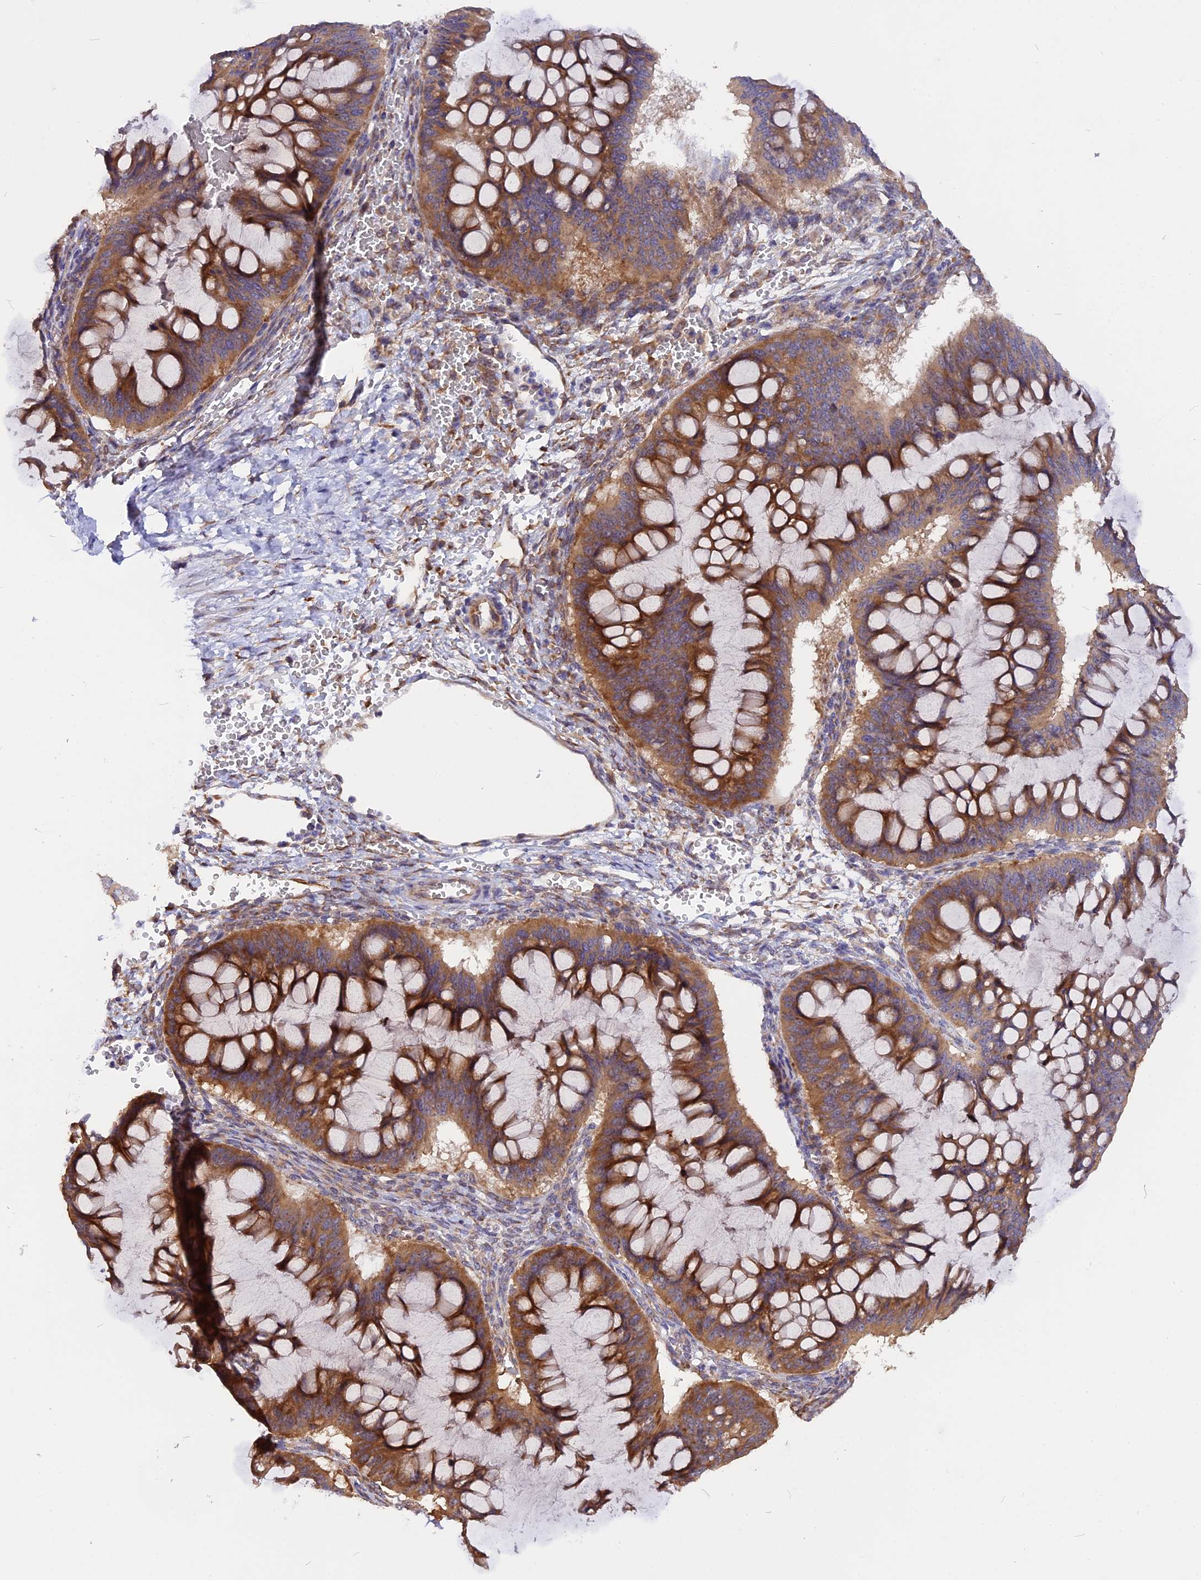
{"staining": {"intensity": "strong", "quantity": ">75%", "location": "cytoplasmic/membranous"}, "tissue": "ovarian cancer", "cell_type": "Tumor cells", "image_type": "cancer", "snomed": [{"axis": "morphology", "description": "Cystadenocarcinoma, mucinous, NOS"}, {"axis": "topography", "description": "Ovary"}], "caption": "Mucinous cystadenocarcinoma (ovarian) stained with DAB (3,3'-diaminobenzidine) immunohistochemistry (IHC) demonstrates high levels of strong cytoplasmic/membranous staining in about >75% of tumor cells. (Stains: DAB in brown, nuclei in blue, Microscopy: brightfield microscopy at high magnification).", "gene": "GNPTAB", "patient": {"sex": "female", "age": 73}}